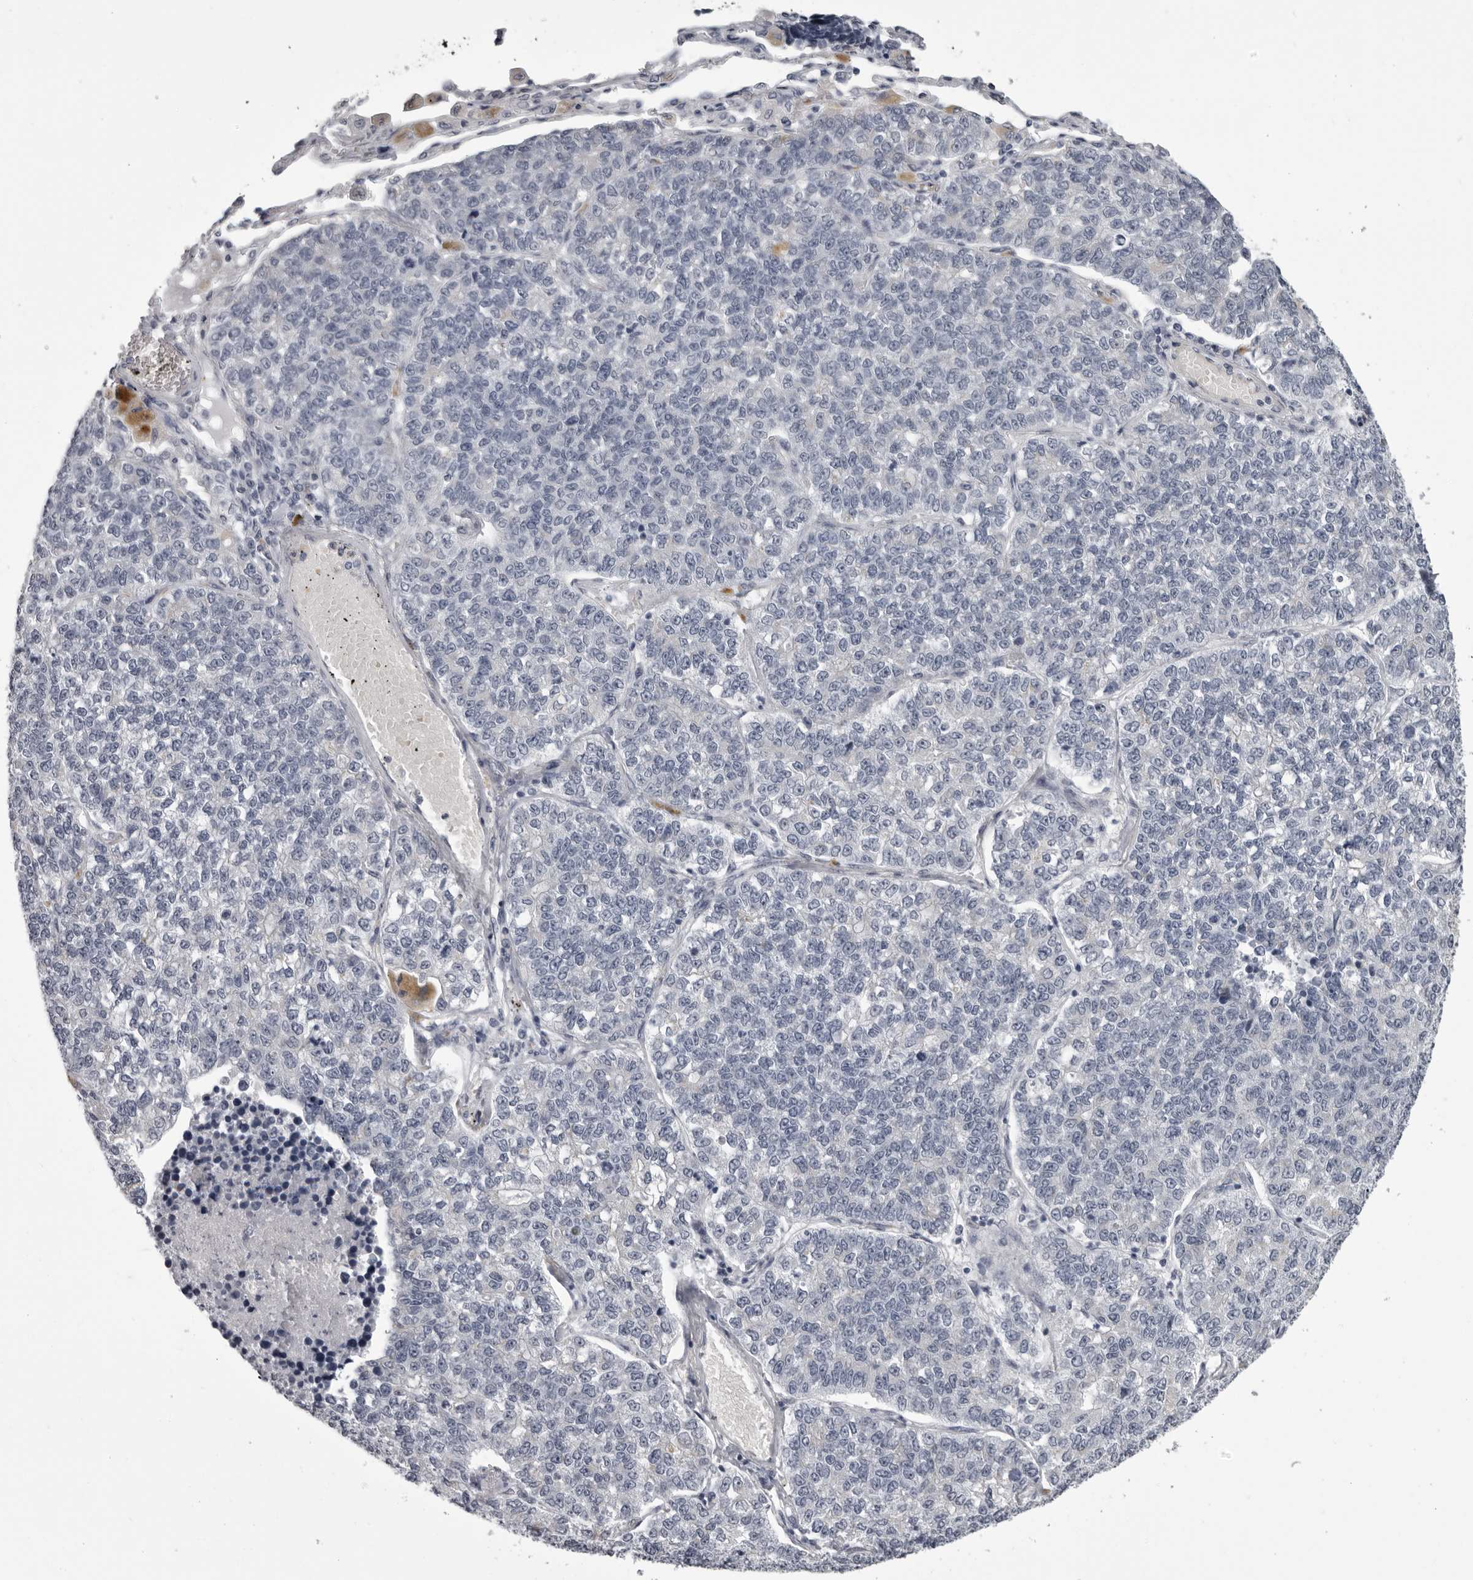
{"staining": {"intensity": "negative", "quantity": "none", "location": "none"}, "tissue": "lung cancer", "cell_type": "Tumor cells", "image_type": "cancer", "snomed": [{"axis": "morphology", "description": "Adenocarcinoma, NOS"}, {"axis": "topography", "description": "Lung"}], "caption": "This is an IHC image of lung cancer. There is no expression in tumor cells.", "gene": "EPHA10", "patient": {"sex": "male", "age": 49}}